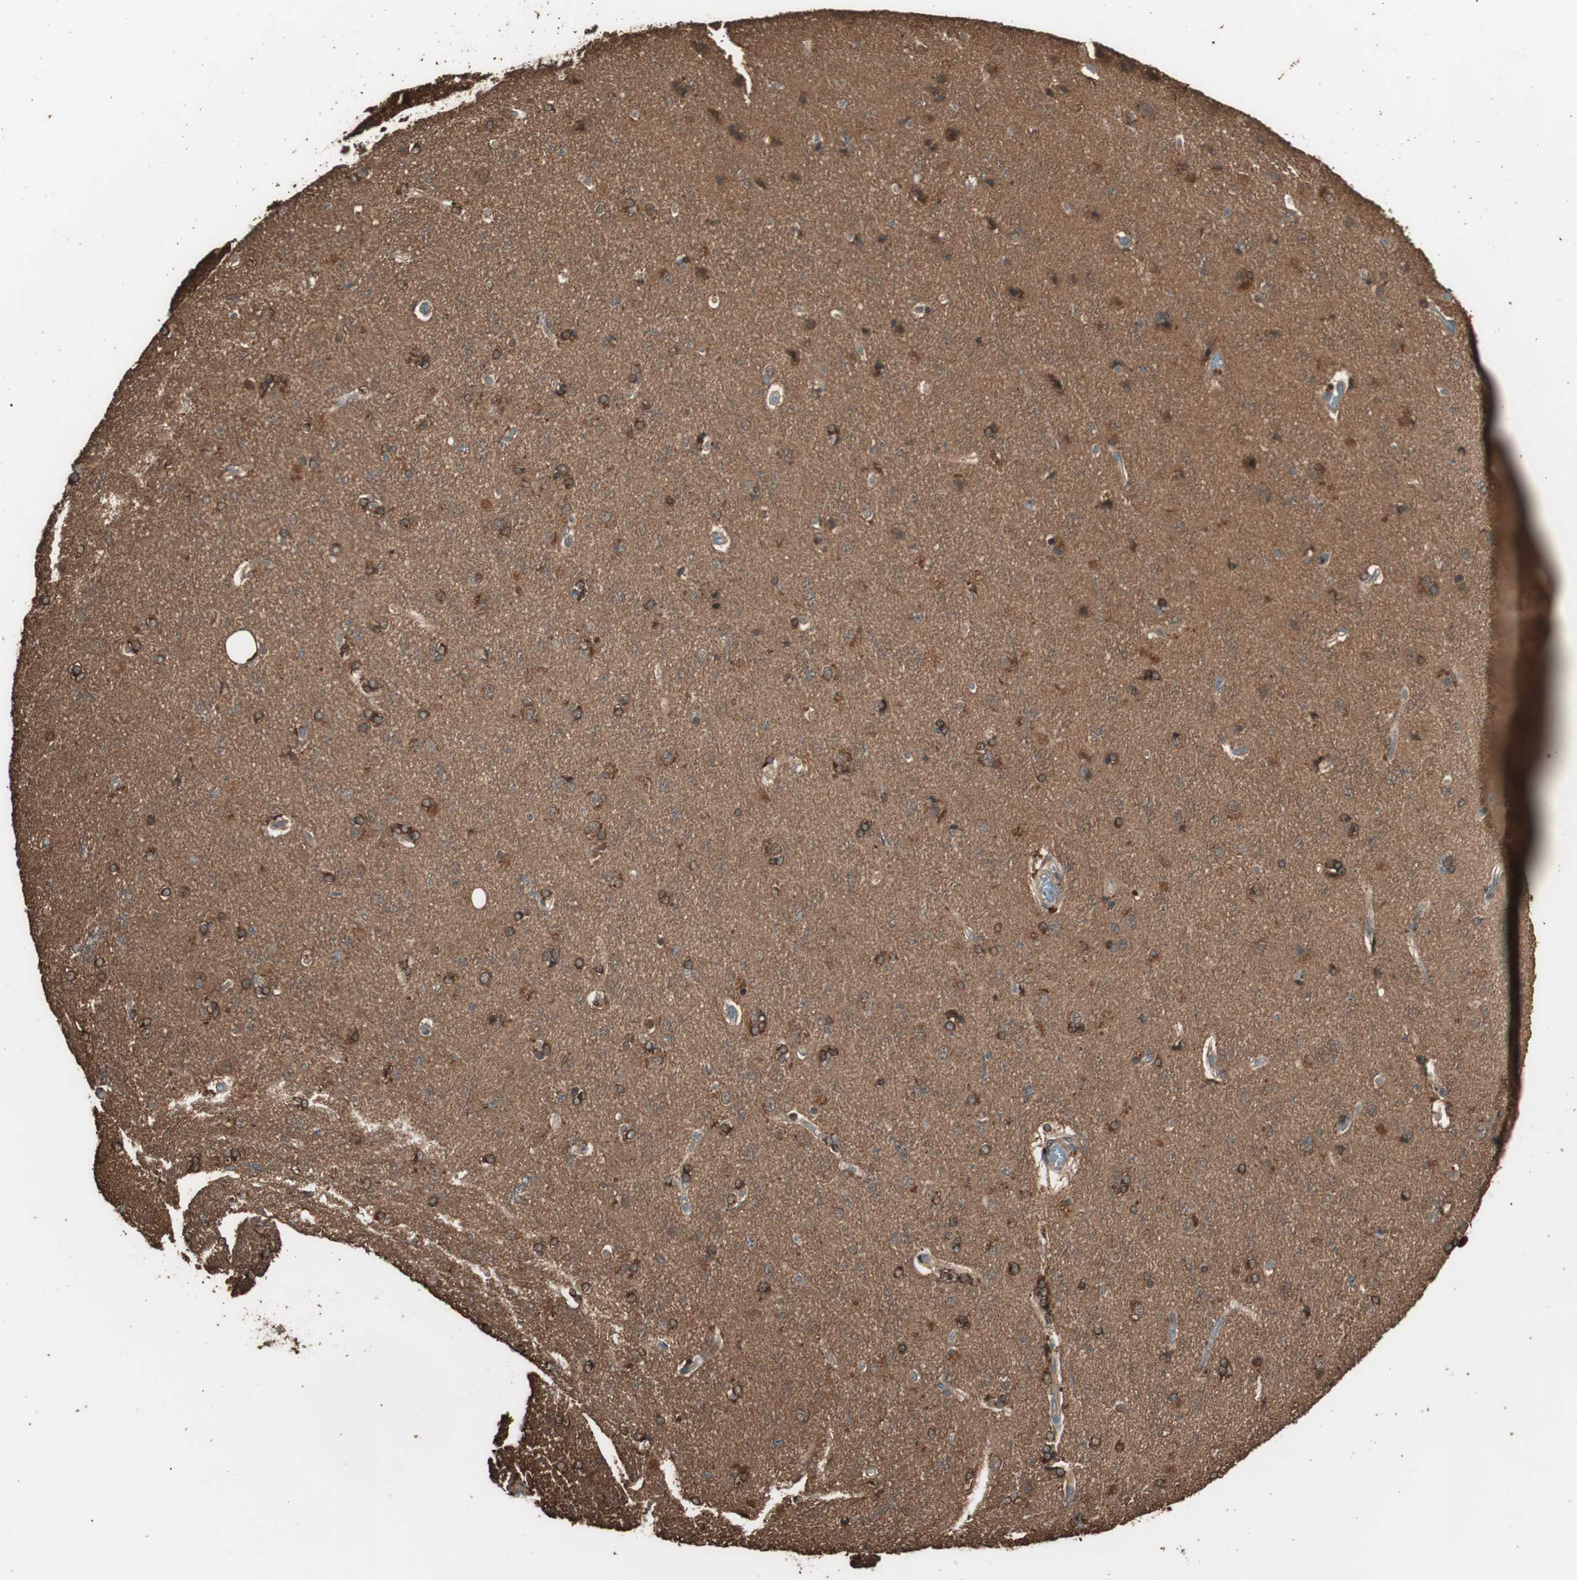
{"staining": {"intensity": "moderate", "quantity": ">75%", "location": "cytoplasmic/membranous"}, "tissue": "cerebral cortex", "cell_type": "Endothelial cells", "image_type": "normal", "snomed": [{"axis": "morphology", "description": "Normal tissue, NOS"}, {"axis": "topography", "description": "Cerebral cortex"}], "caption": "Moderate cytoplasmic/membranous positivity is identified in about >75% of endothelial cells in benign cerebral cortex. Nuclei are stained in blue.", "gene": "CCN4", "patient": {"sex": "female", "age": 54}}